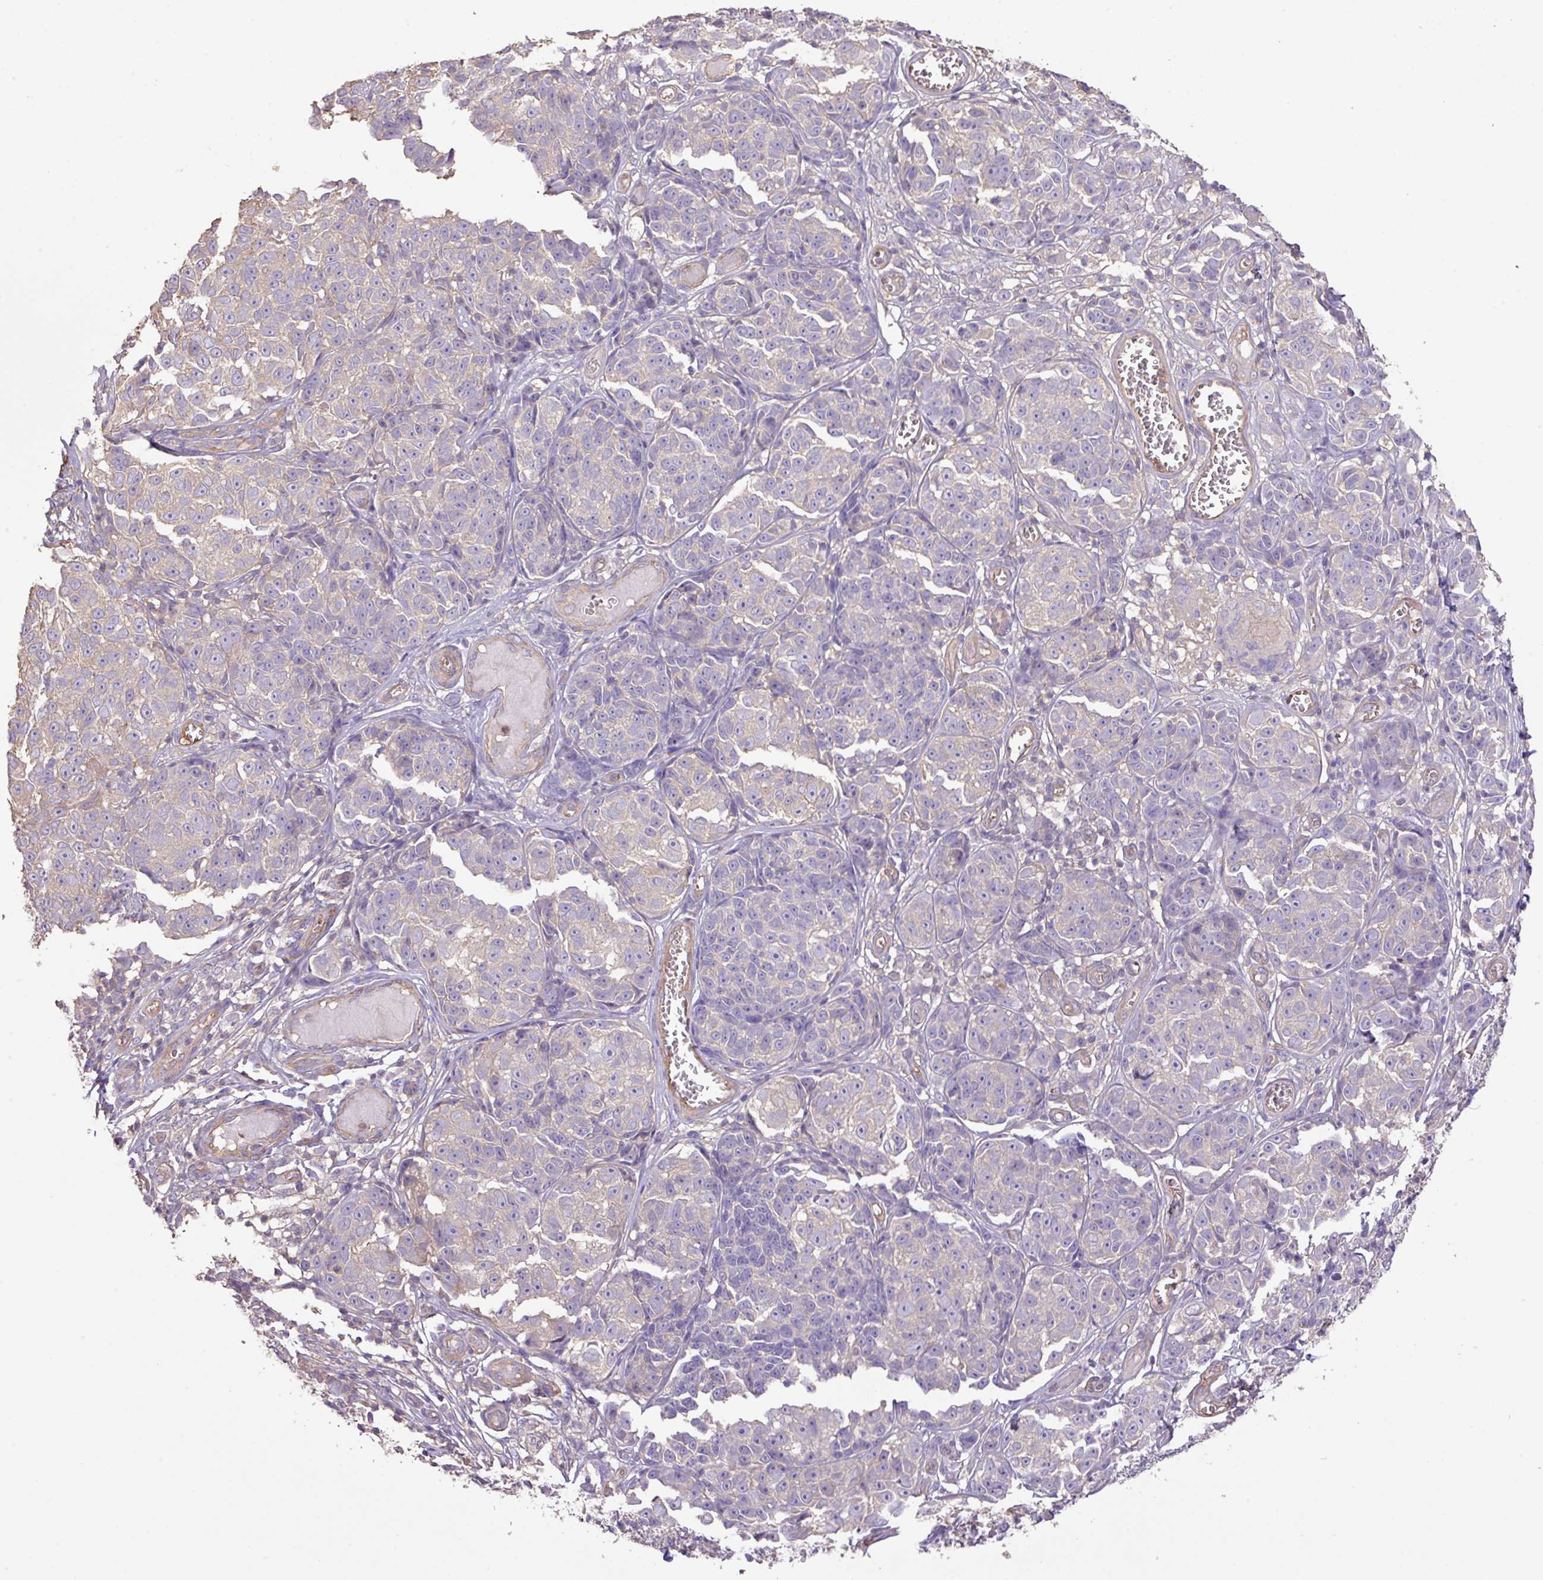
{"staining": {"intensity": "negative", "quantity": "none", "location": "none"}, "tissue": "melanoma", "cell_type": "Tumor cells", "image_type": "cancer", "snomed": [{"axis": "morphology", "description": "Malignant melanoma, NOS"}, {"axis": "topography", "description": "Skin"}], "caption": "Immunohistochemical staining of human melanoma demonstrates no significant staining in tumor cells. The staining is performed using DAB brown chromogen with nuclei counter-stained in using hematoxylin.", "gene": "CALML4", "patient": {"sex": "male", "age": 73}}